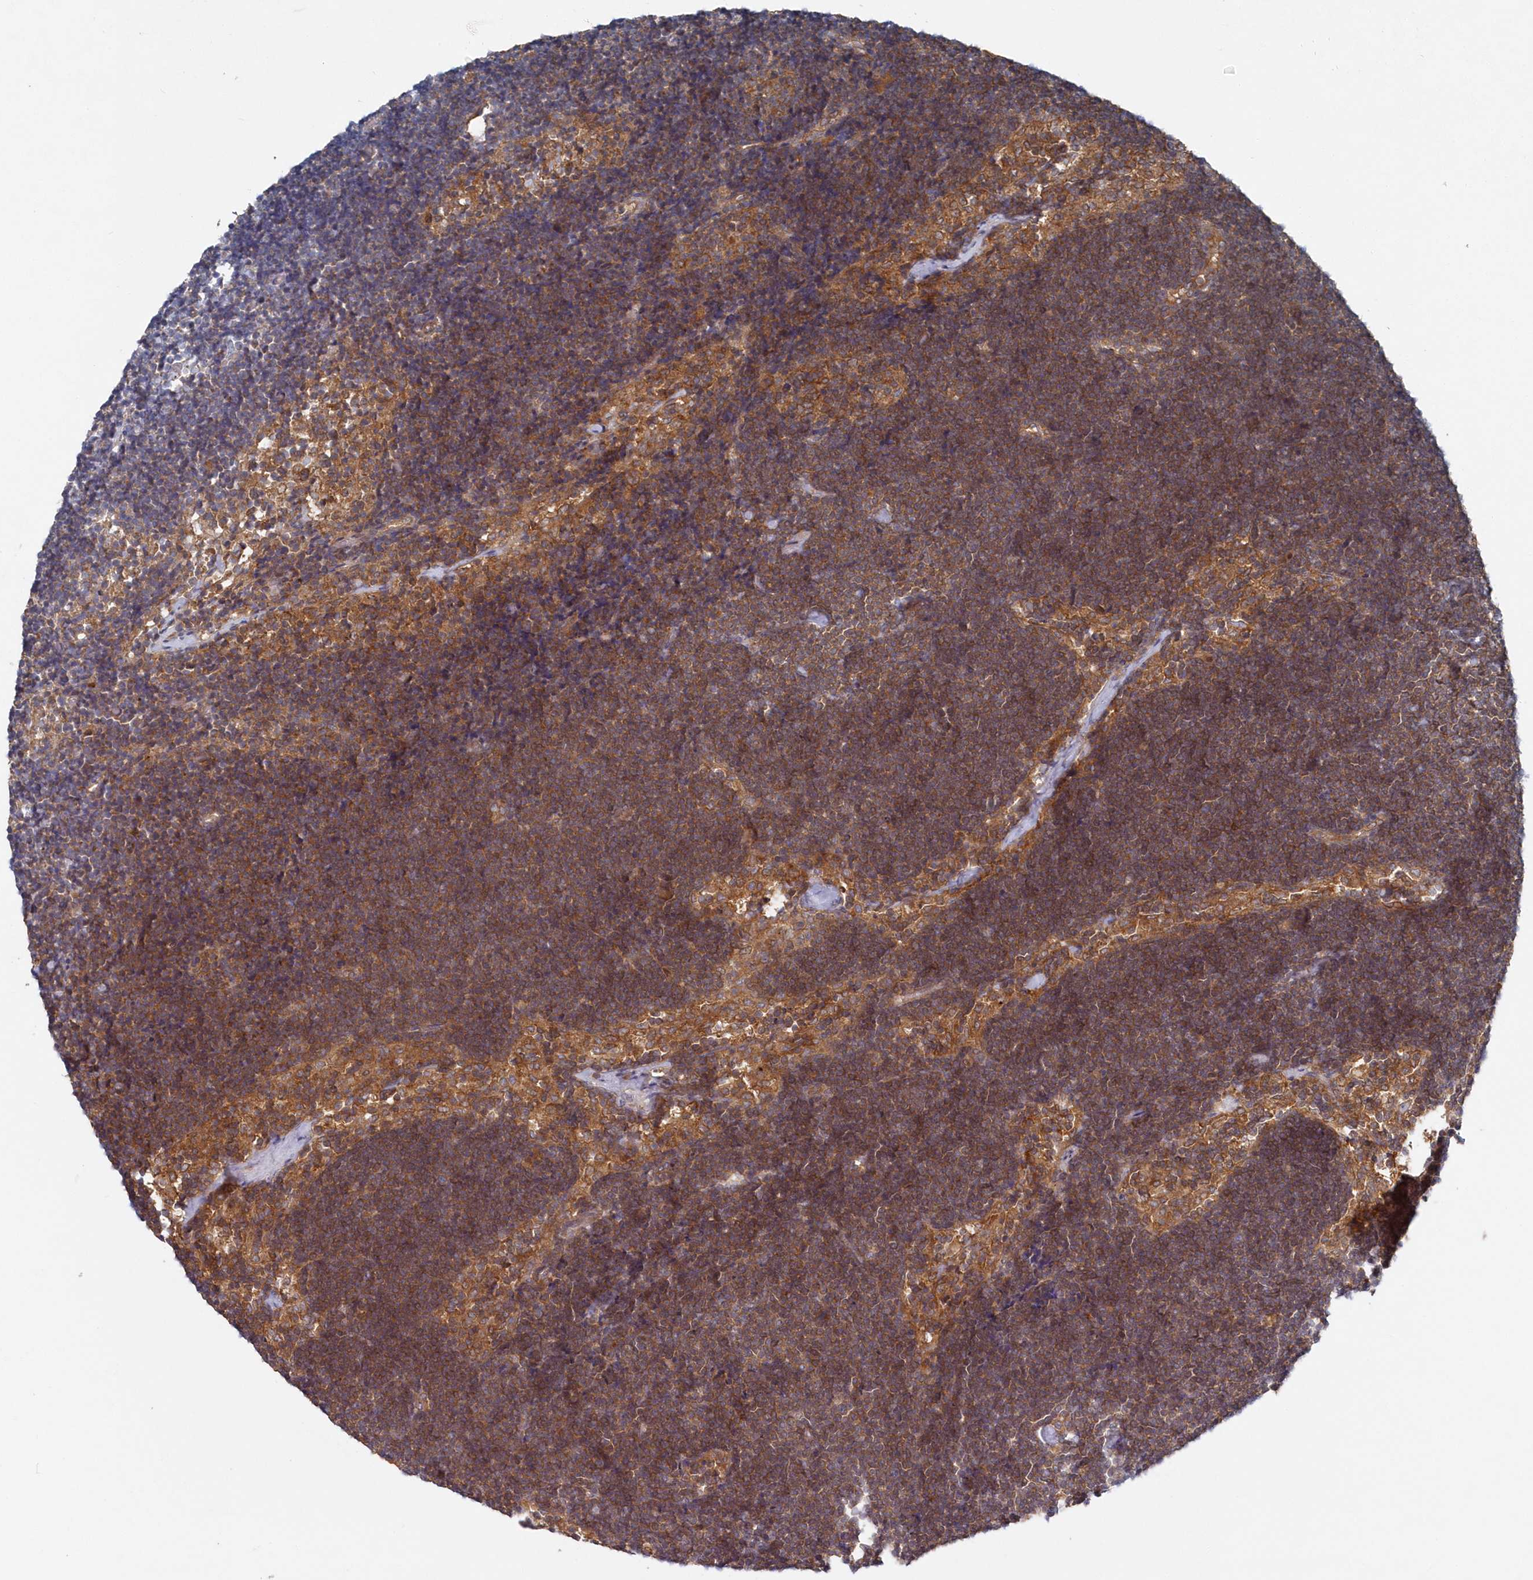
{"staining": {"intensity": "moderate", "quantity": ">75%", "location": "cytoplasmic/membranous"}, "tissue": "lymph node", "cell_type": "Germinal center cells", "image_type": "normal", "snomed": [{"axis": "morphology", "description": "Normal tissue, NOS"}, {"axis": "topography", "description": "Lymph node"}], "caption": "Lymph node stained with a brown dye reveals moderate cytoplasmic/membranous positive expression in about >75% of germinal center cells.", "gene": "ASNSD1", "patient": {"sex": "male", "age": 63}}